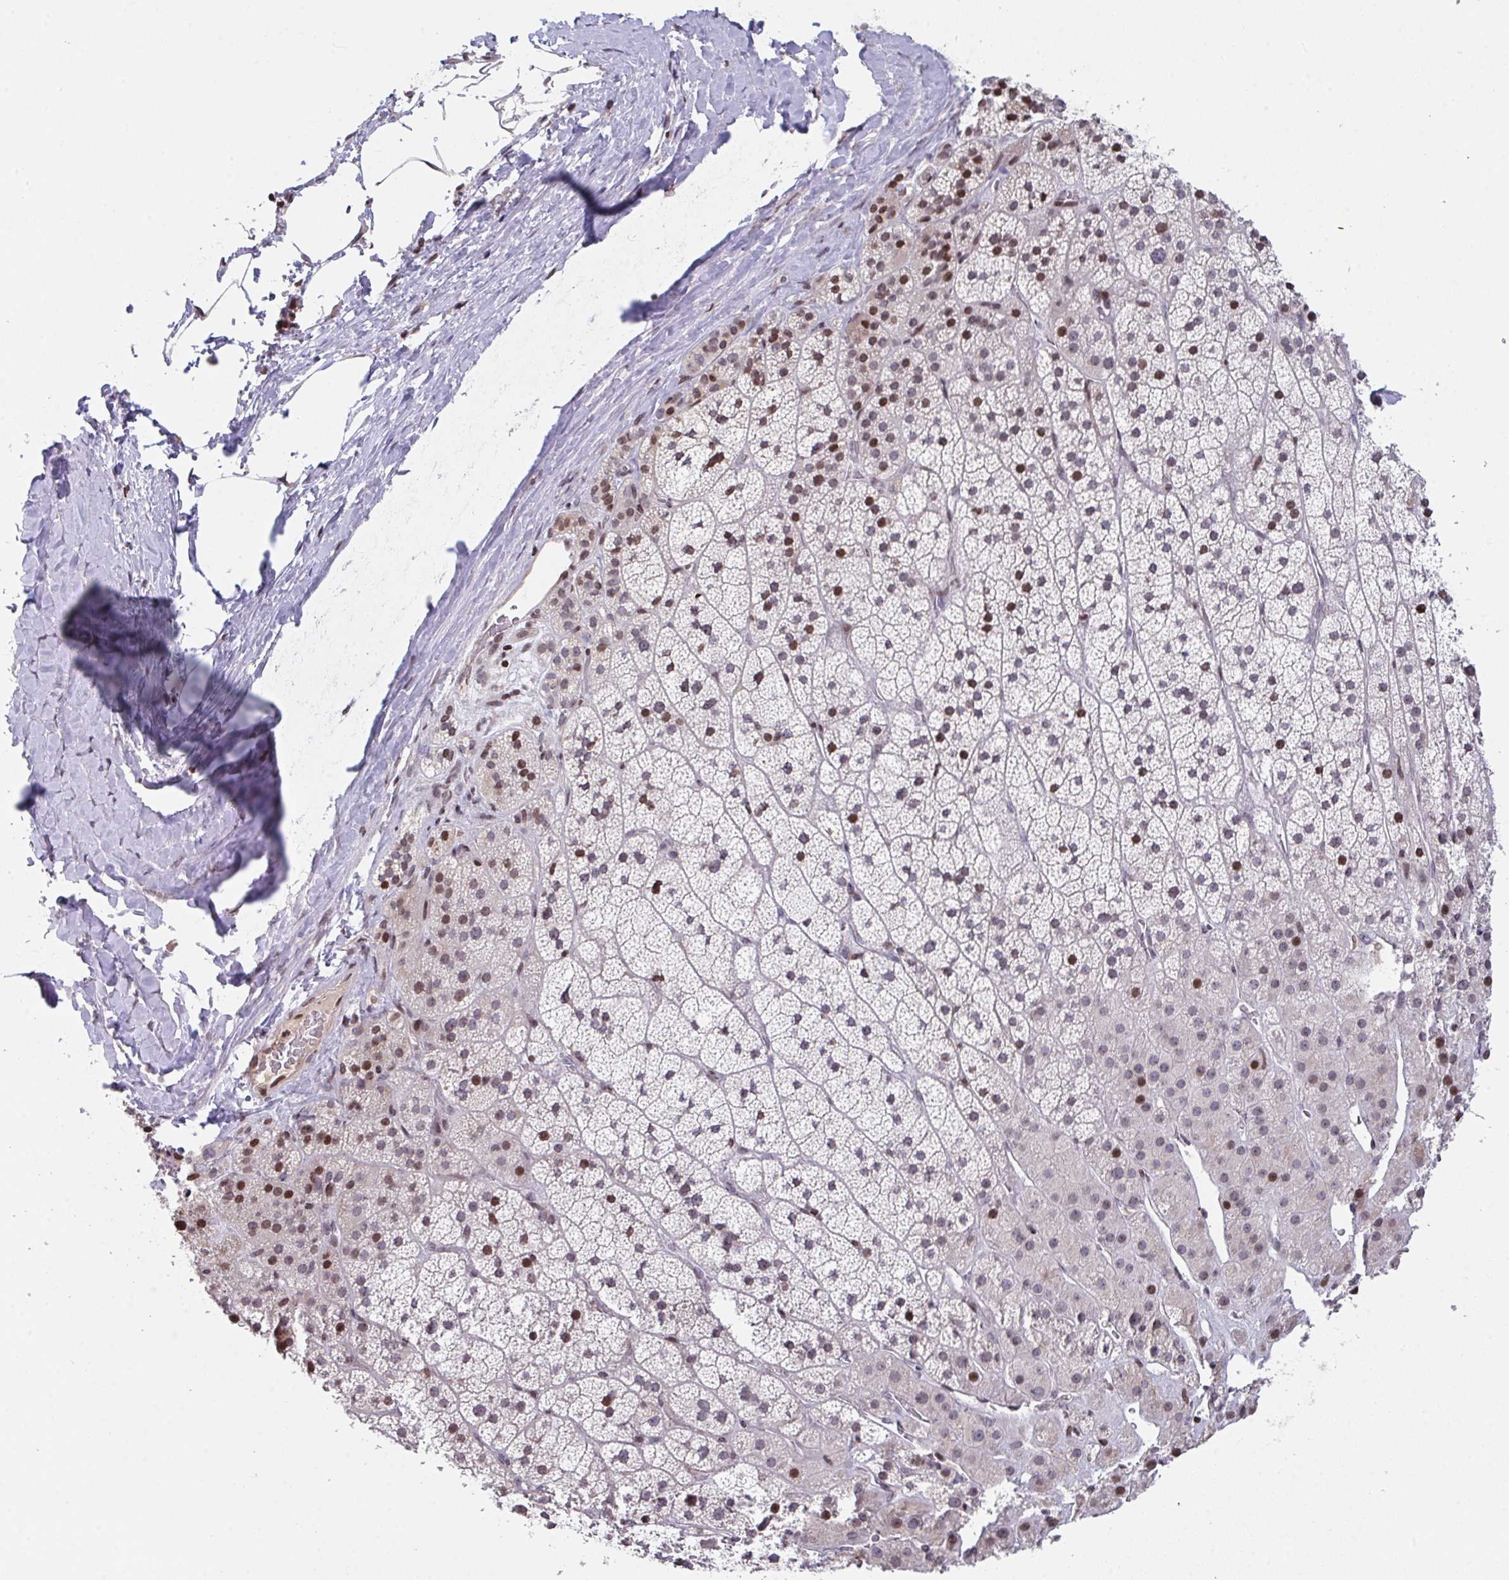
{"staining": {"intensity": "moderate", "quantity": "25%-75%", "location": "nuclear"}, "tissue": "adrenal gland", "cell_type": "Glandular cells", "image_type": "normal", "snomed": [{"axis": "morphology", "description": "Normal tissue, NOS"}, {"axis": "topography", "description": "Adrenal gland"}], "caption": "This histopathology image shows IHC staining of normal adrenal gland, with medium moderate nuclear expression in about 25%-75% of glandular cells.", "gene": "PCDHB8", "patient": {"sex": "male", "age": 57}}